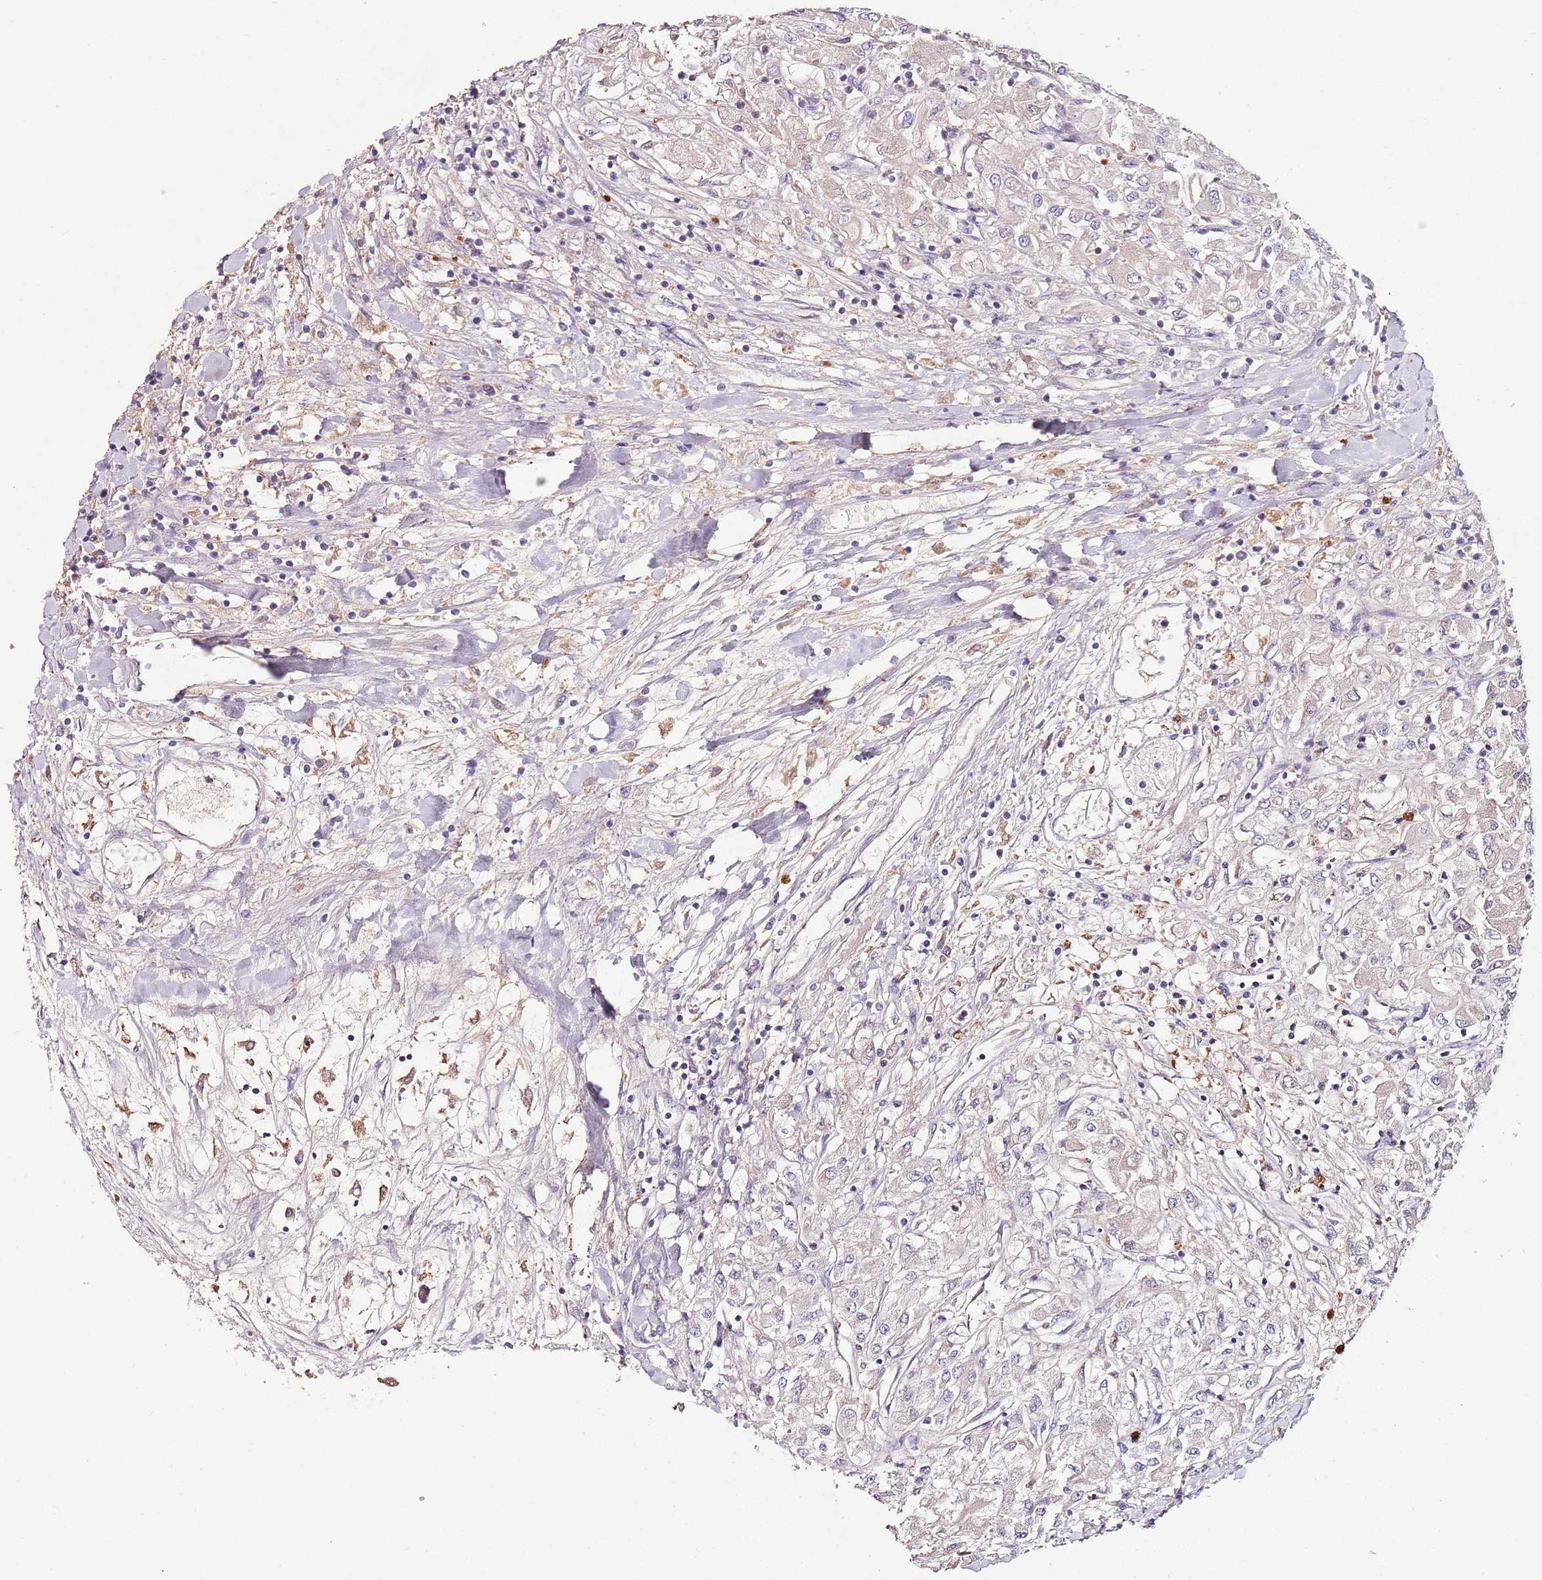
{"staining": {"intensity": "weak", "quantity": "<25%", "location": "cytoplasmic/membranous"}, "tissue": "renal cancer", "cell_type": "Tumor cells", "image_type": "cancer", "snomed": [{"axis": "morphology", "description": "Adenocarcinoma, NOS"}, {"axis": "topography", "description": "Kidney"}], "caption": "Tumor cells show no significant protein staining in adenocarcinoma (renal).", "gene": "NRDE2", "patient": {"sex": "male", "age": 80}}